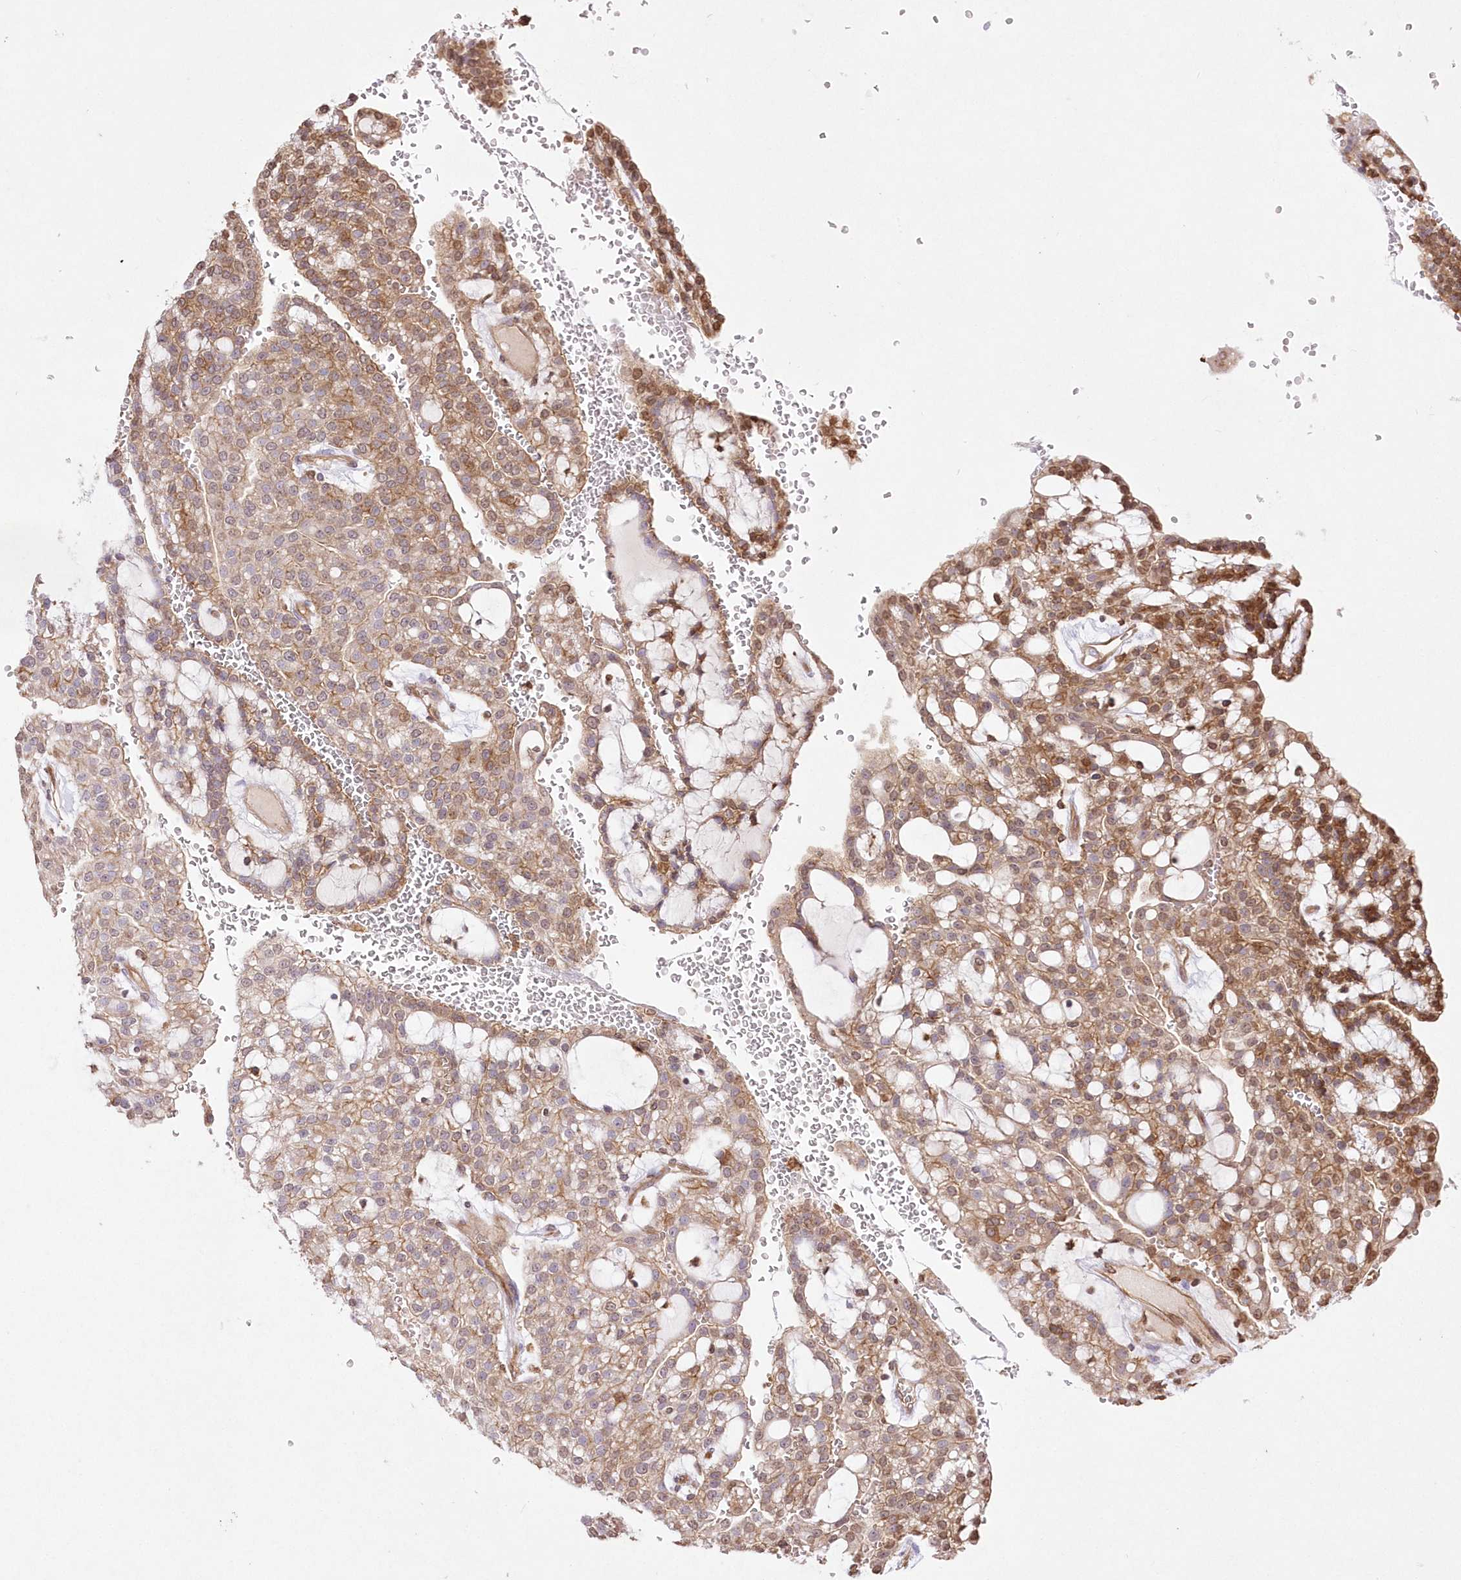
{"staining": {"intensity": "moderate", "quantity": ">75%", "location": "cytoplasmic/membranous"}, "tissue": "renal cancer", "cell_type": "Tumor cells", "image_type": "cancer", "snomed": [{"axis": "morphology", "description": "Adenocarcinoma, NOS"}, {"axis": "topography", "description": "Kidney"}], "caption": "DAB immunohistochemical staining of renal cancer (adenocarcinoma) displays moderate cytoplasmic/membranous protein positivity in approximately >75% of tumor cells. Using DAB (3,3'-diaminobenzidine) (brown) and hematoxylin (blue) stains, captured at high magnification using brightfield microscopy.", "gene": "FCHO2", "patient": {"sex": "male", "age": 63}}